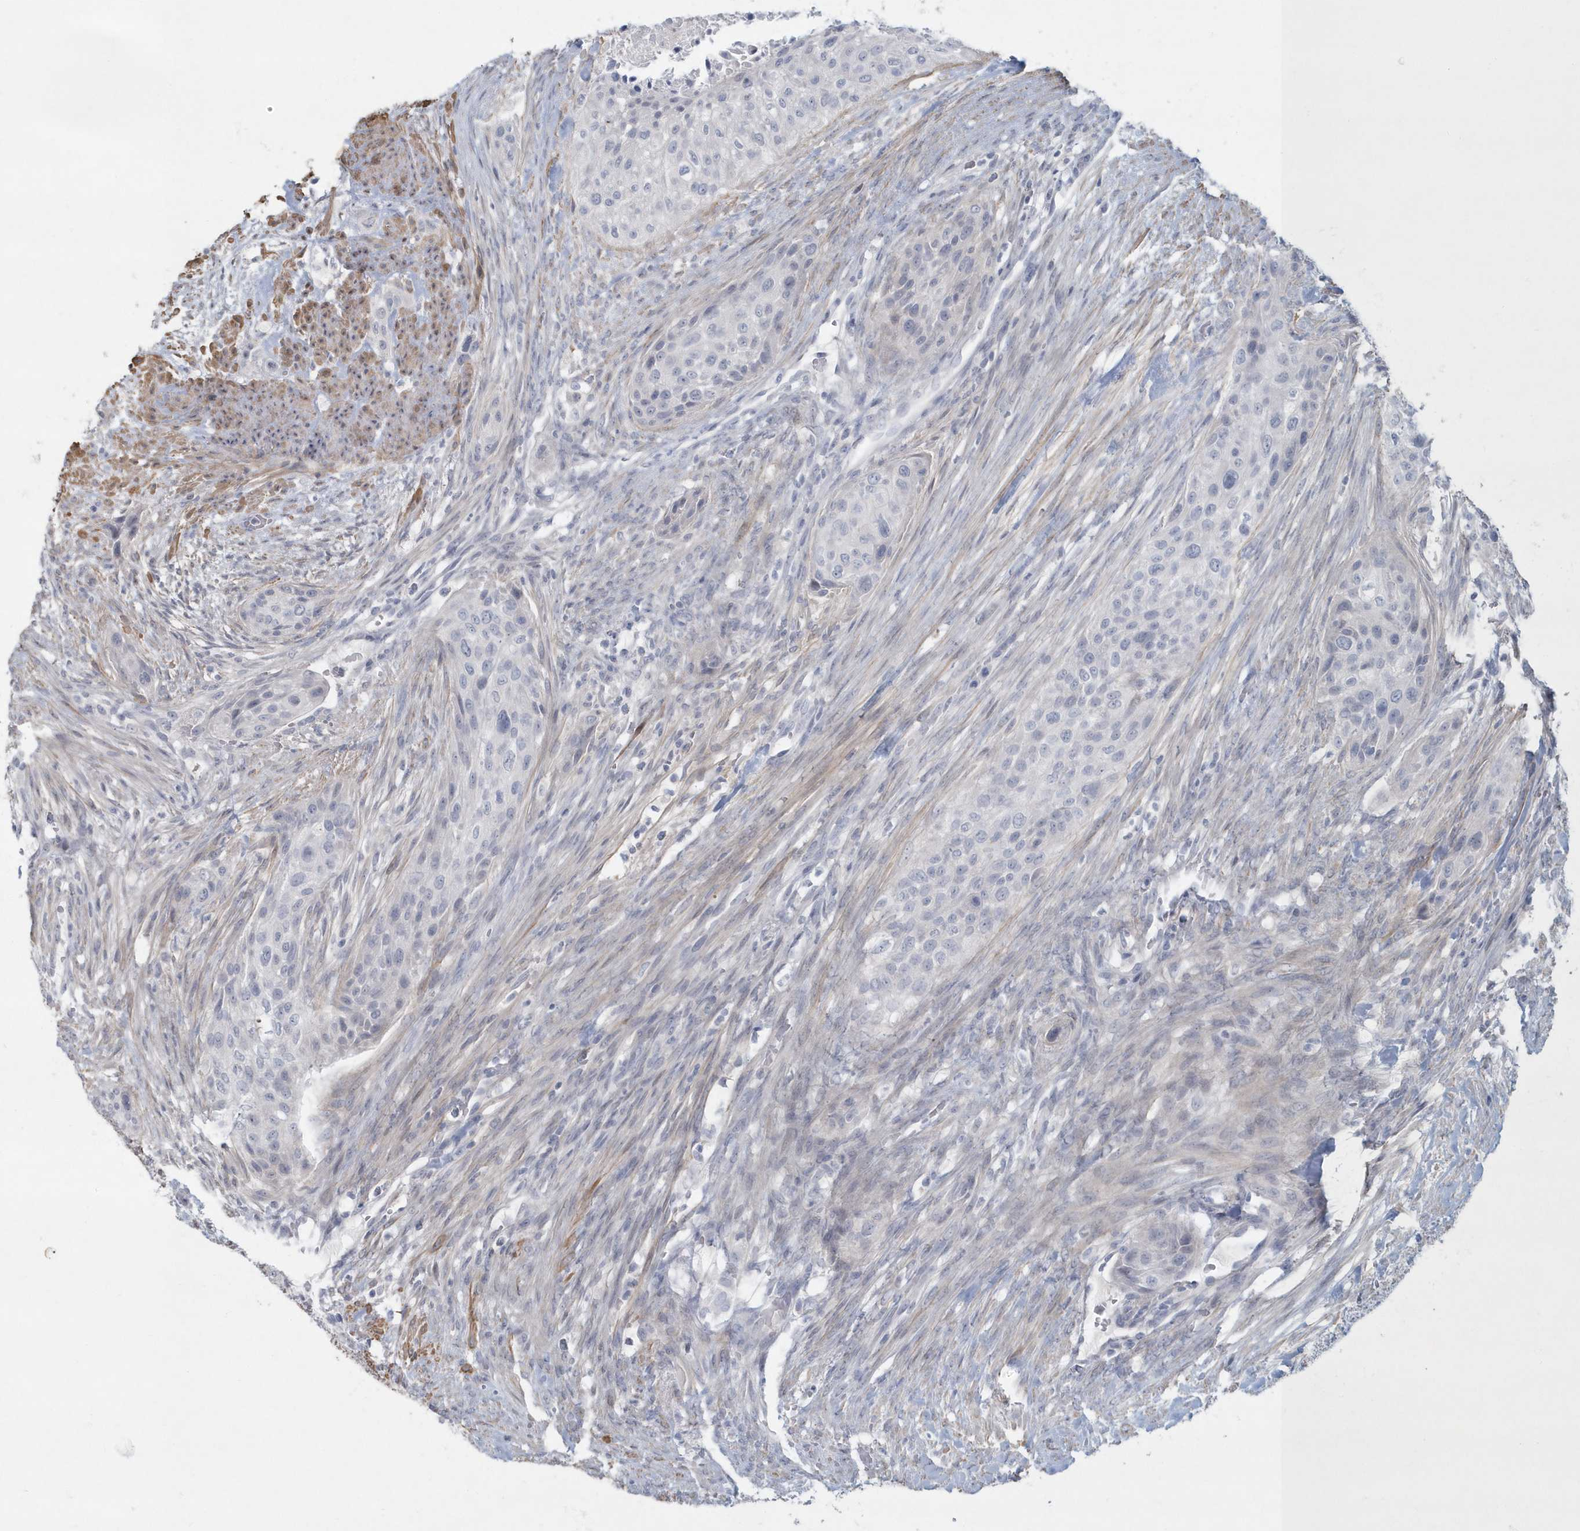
{"staining": {"intensity": "negative", "quantity": "none", "location": "none"}, "tissue": "urothelial cancer", "cell_type": "Tumor cells", "image_type": "cancer", "snomed": [{"axis": "morphology", "description": "Urothelial carcinoma, High grade"}, {"axis": "topography", "description": "Urinary bladder"}], "caption": "The image reveals no significant expression in tumor cells of high-grade urothelial carcinoma.", "gene": "MYOT", "patient": {"sex": "male", "age": 35}}